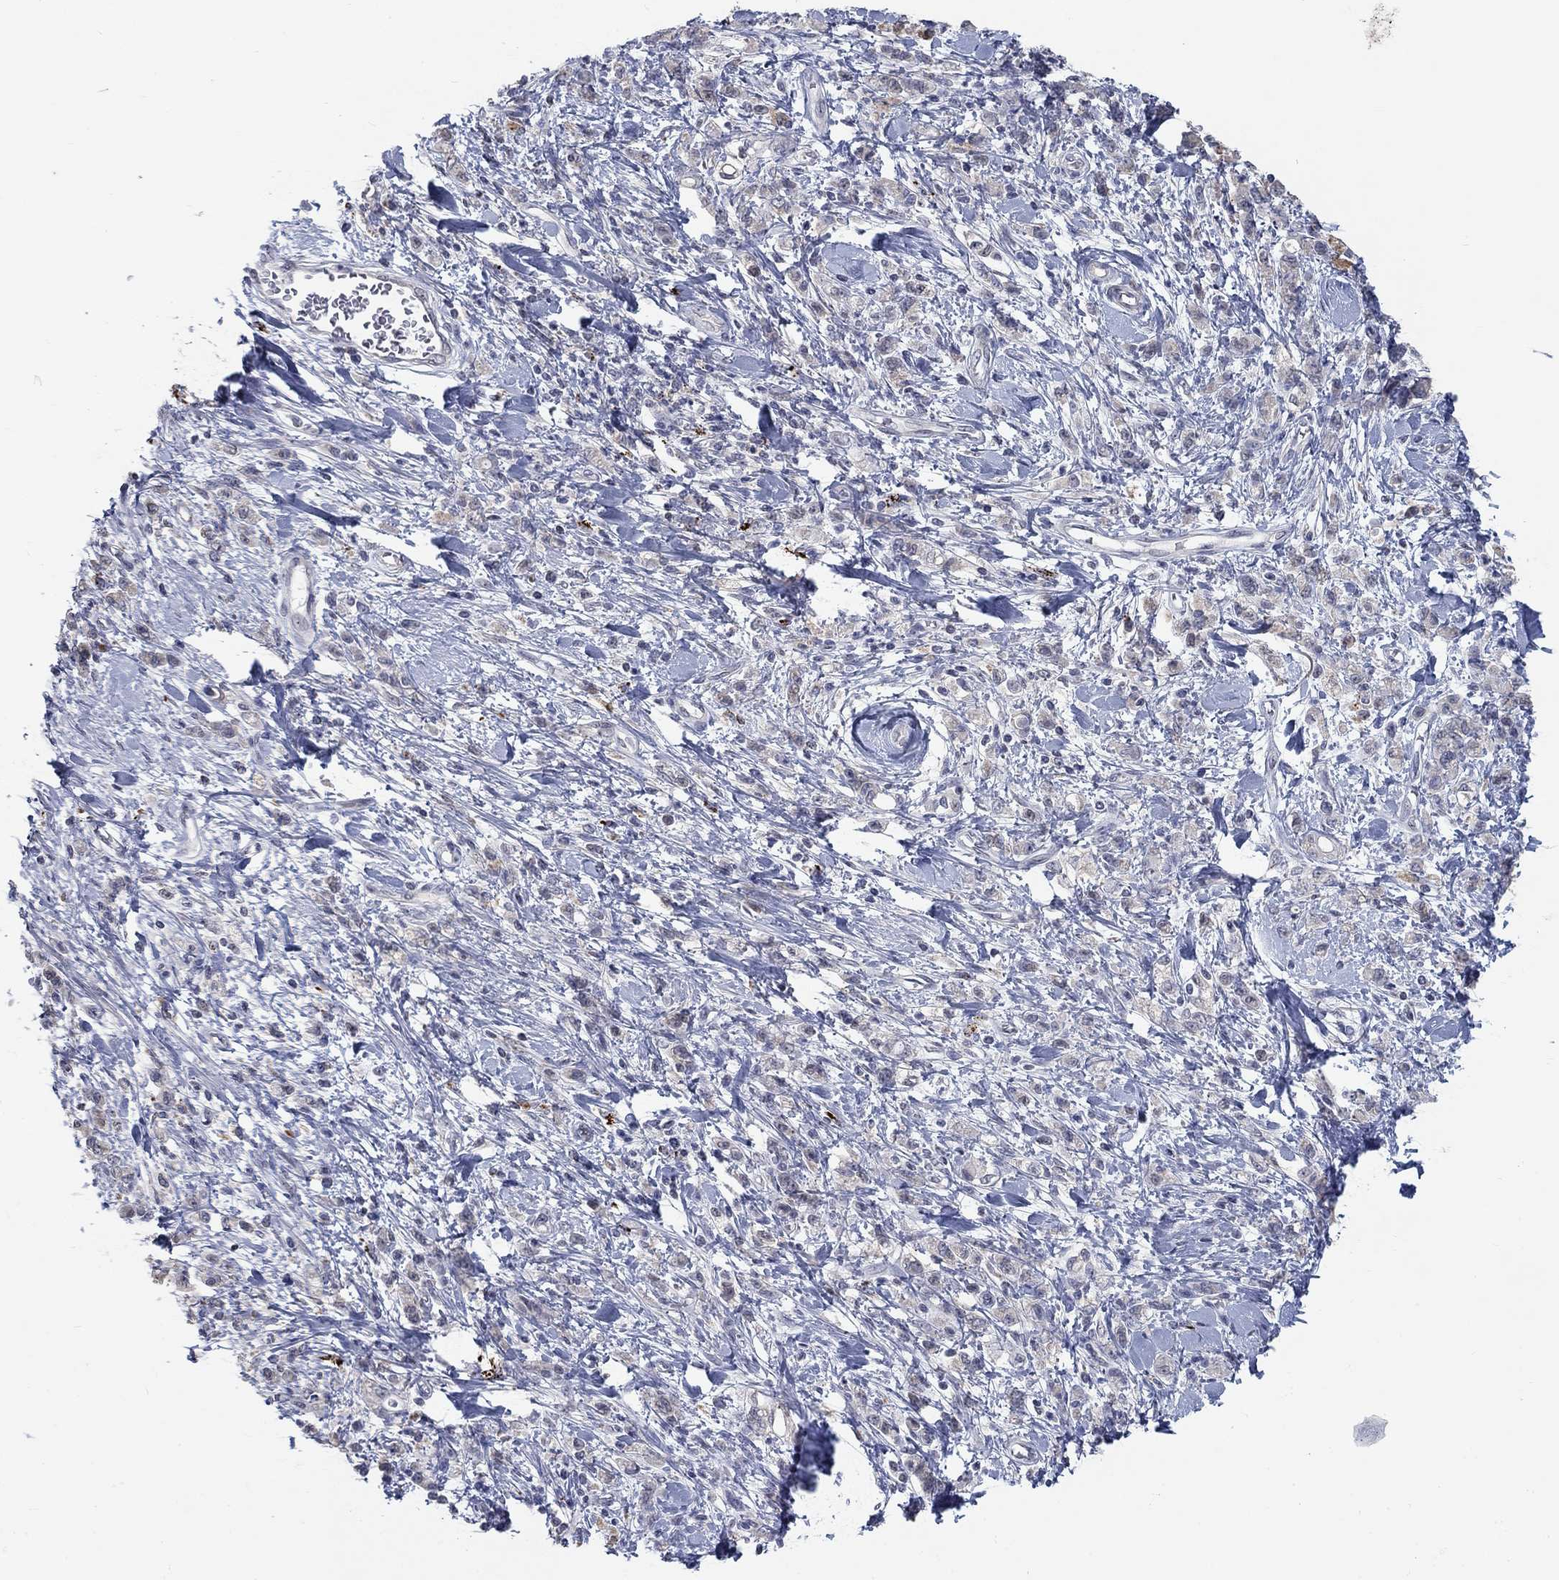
{"staining": {"intensity": "weak", "quantity": "25%-75%", "location": "cytoplasmic/membranous"}, "tissue": "stomach cancer", "cell_type": "Tumor cells", "image_type": "cancer", "snomed": [{"axis": "morphology", "description": "Adenocarcinoma, NOS"}, {"axis": "topography", "description": "Stomach"}], "caption": "IHC (DAB (3,3'-diaminobenzidine)) staining of human adenocarcinoma (stomach) shows weak cytoplasmic/membranous protein expression in about 25%-75% of tumor cells. (DAB = brown stain, brightfield microscopy at high magnification).", "gene": "MTSS2", "patient": {"sex": "male", "age": 77}}